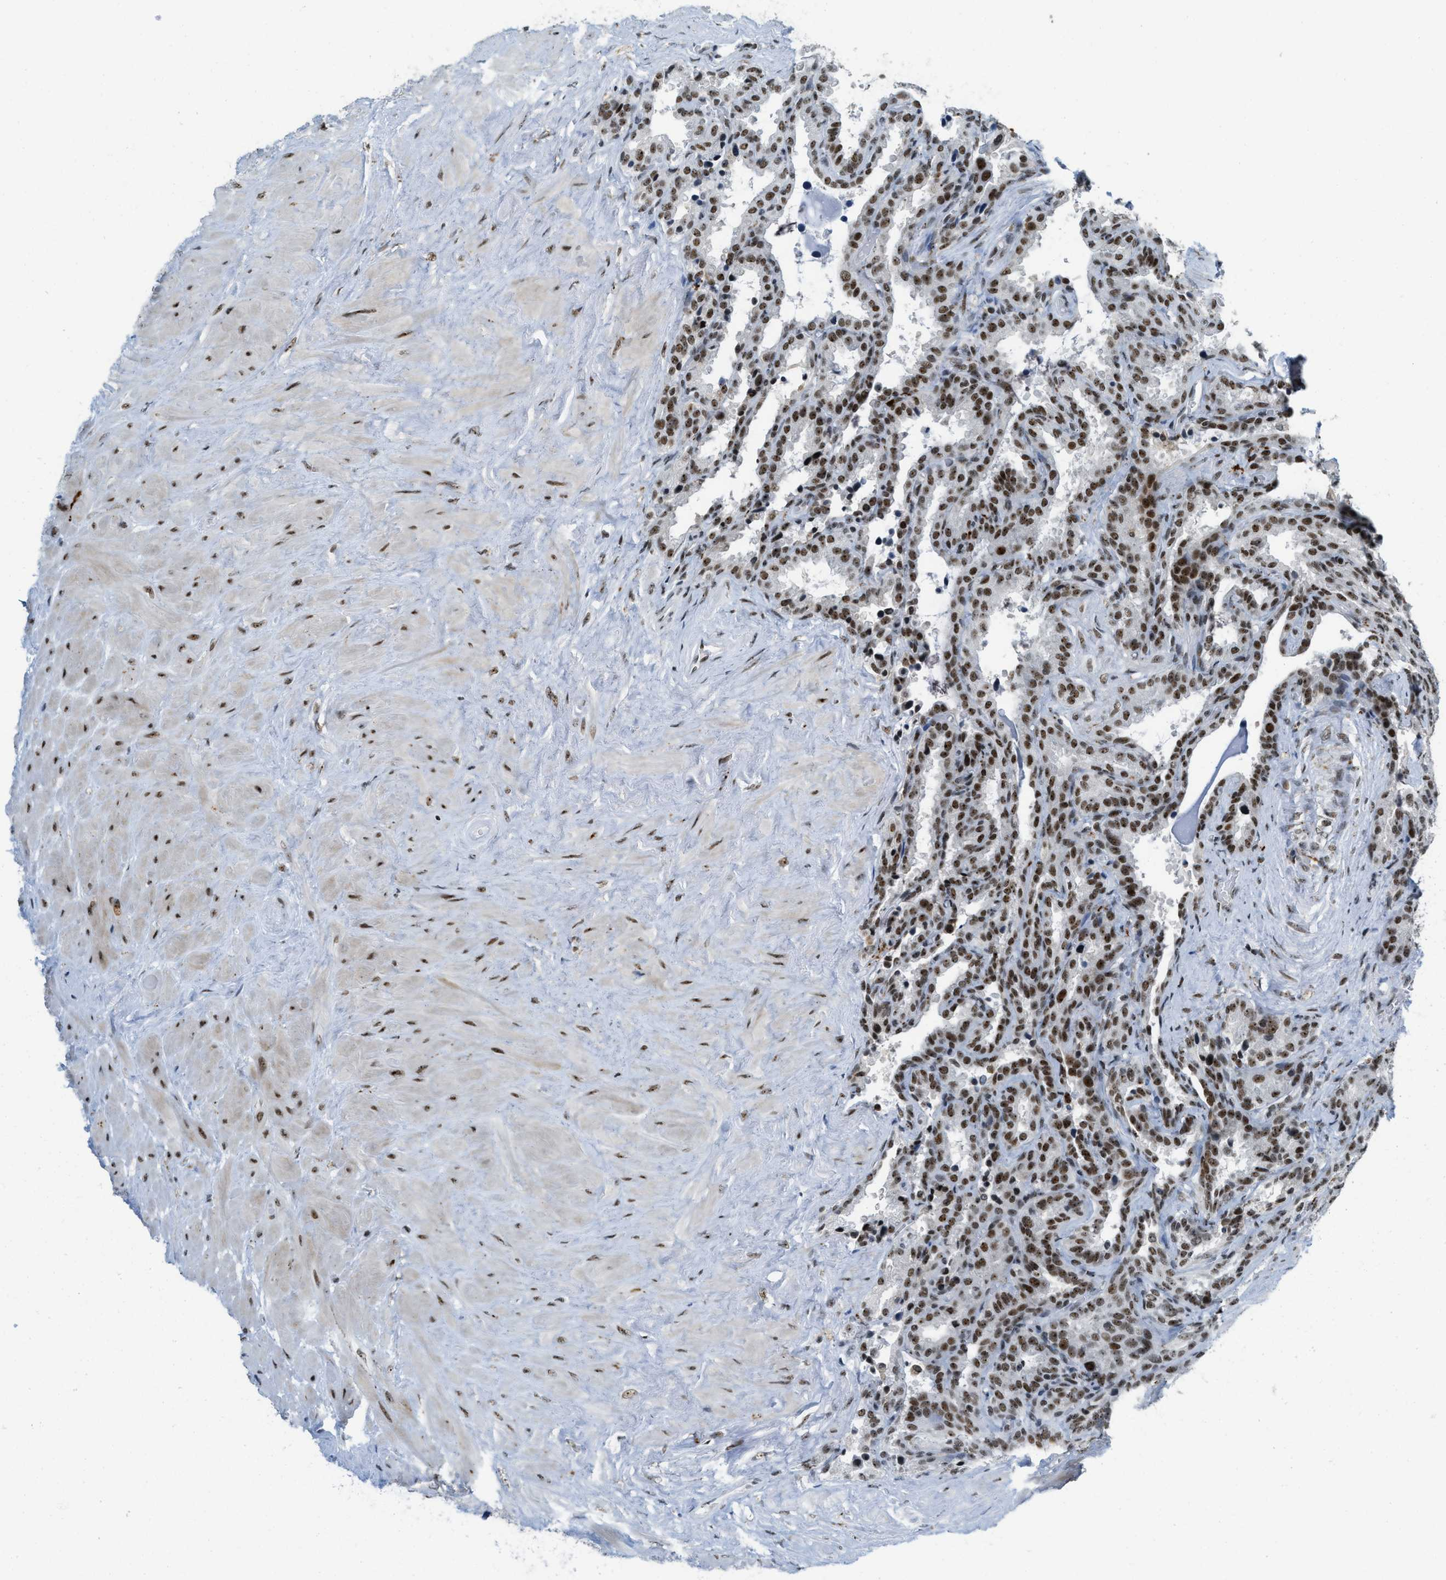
{"staining": {"intensity": "strong", "quantity": ">75%", "location": "nuclear"}, "tissue": "seminal vesicle", "cell_type": "Glandular cells", "image_type": "normal", "snomed": [{"axis": "morphology", "description": "Normal tissue, NOS"}, {"axis": "topography", "description": "Seminal veicle"}], "caption": "Glandular cells demonstrate strong nuclear expression in about >75% of cells in benign seminal vesicle. The protein of interest is shown in brown color, while the nuclei are stained blue.", "gene": "URB1", "patient": {"sex": "male", "age": 46}}